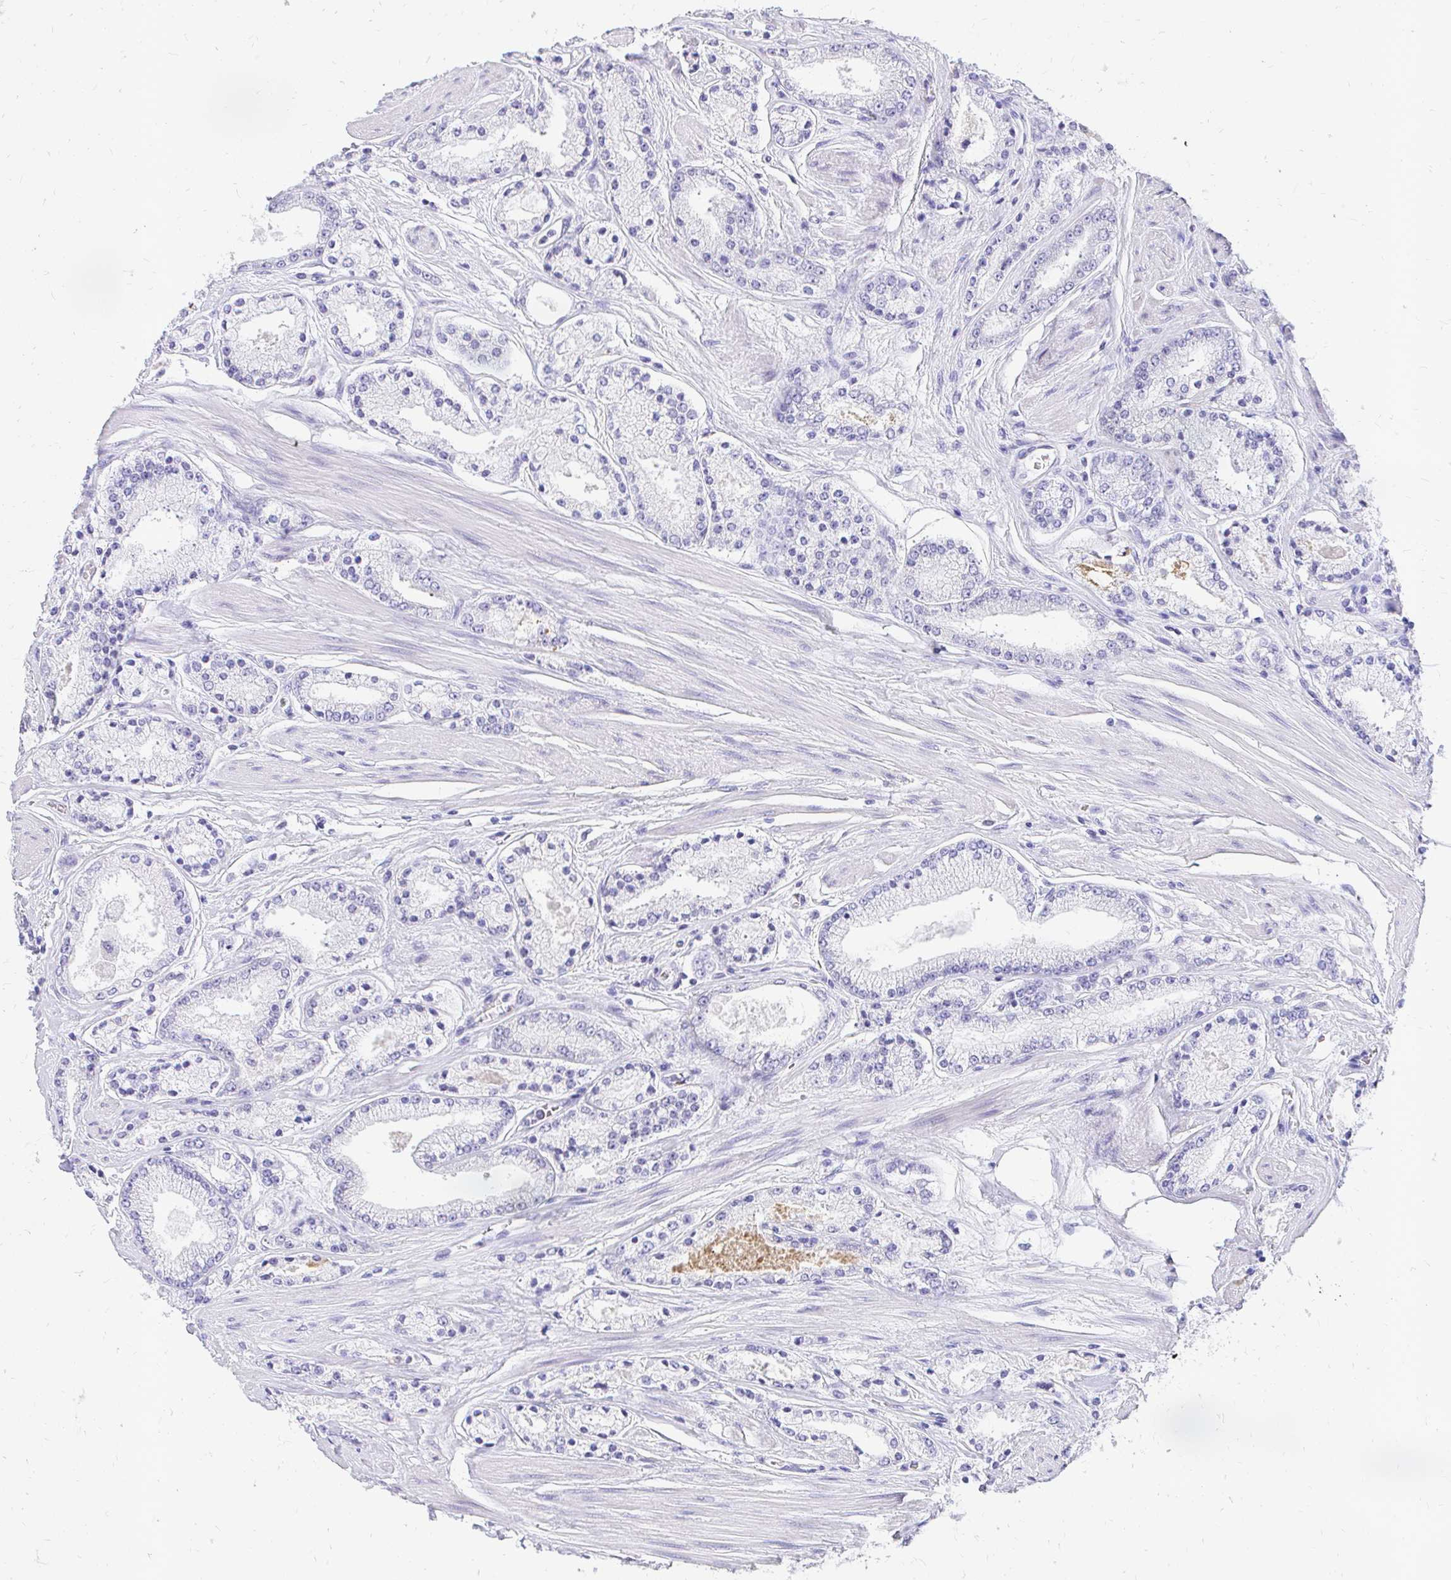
{"staining": {"intensity": "negative", "quantity": "none", "location": "none"}, "tissue": "prostate cancer", "cell_type": "Tumor cells", "image_type": "cancer", "snomed": [{"axis": "morphology", "description": "Adenocarcinoma, High grade"}, {"axis": "topography", "description": "Prostate"}], "caption": "Tumor cells are negative for brown protein staining in adenocarcinoma (high-grade) (prostate).", "gene": "FATE1", "patient": {"sex": "male", "age": 63}}